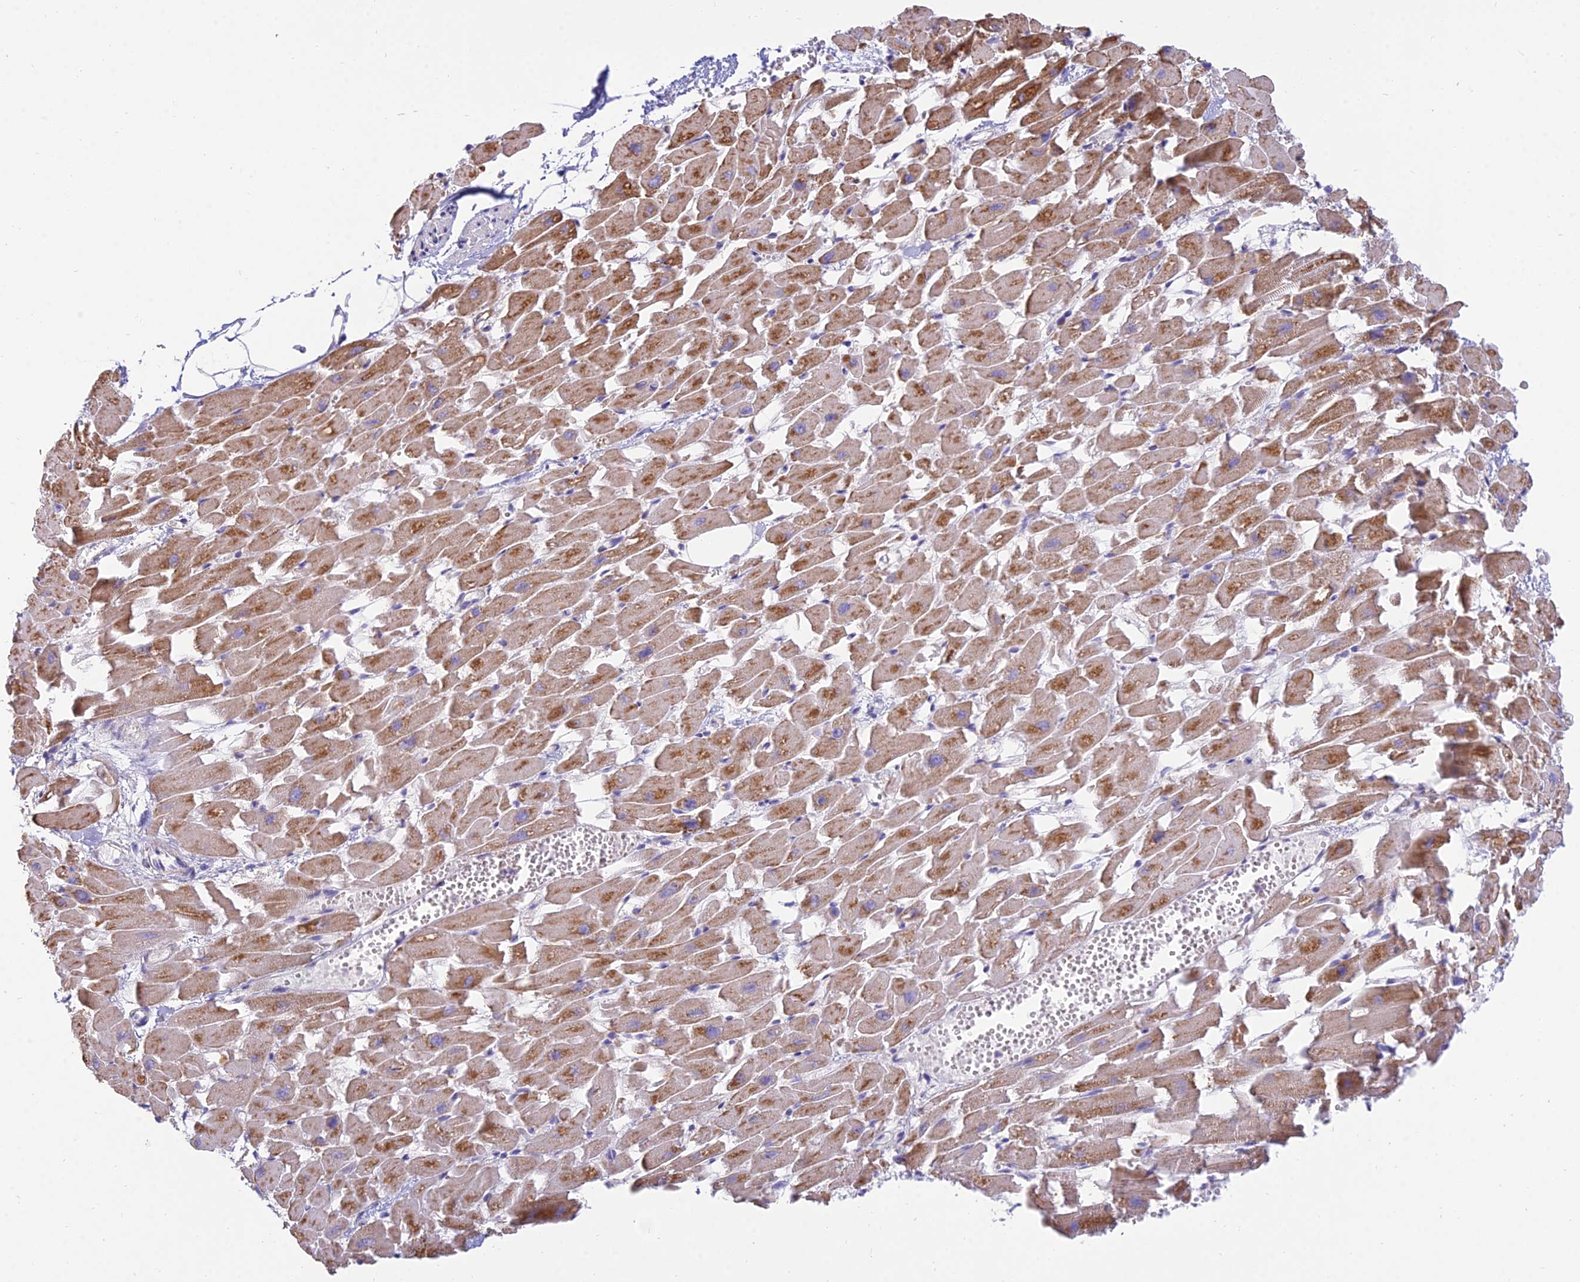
{"staining": {"intensity": "moderate", "quantity": ">75%", "location": "cytoplasmic/membranous"}, "tissue": "heart muscle", "cell_type": "Cardiomyocytes", "image_type": "normal", "snomed": [{"axis": "morphology", "description": "Normal tissue, NOS"}, {"axis": "topography", "description": "Heart"}], "caption": "Immunohistochemistry (IHC) (DAB) staining of unremarkable heart muscle shows moderate cytoplasmic/membranous protein staining in about >75% of cardiomyocytes. (DAB (3,3'-diaminobenzidine) IHC, brown staining for protein, blue staining for nuclei).", "gene": "CFAP206", "patient": {"sex": "female", "age": 64}}